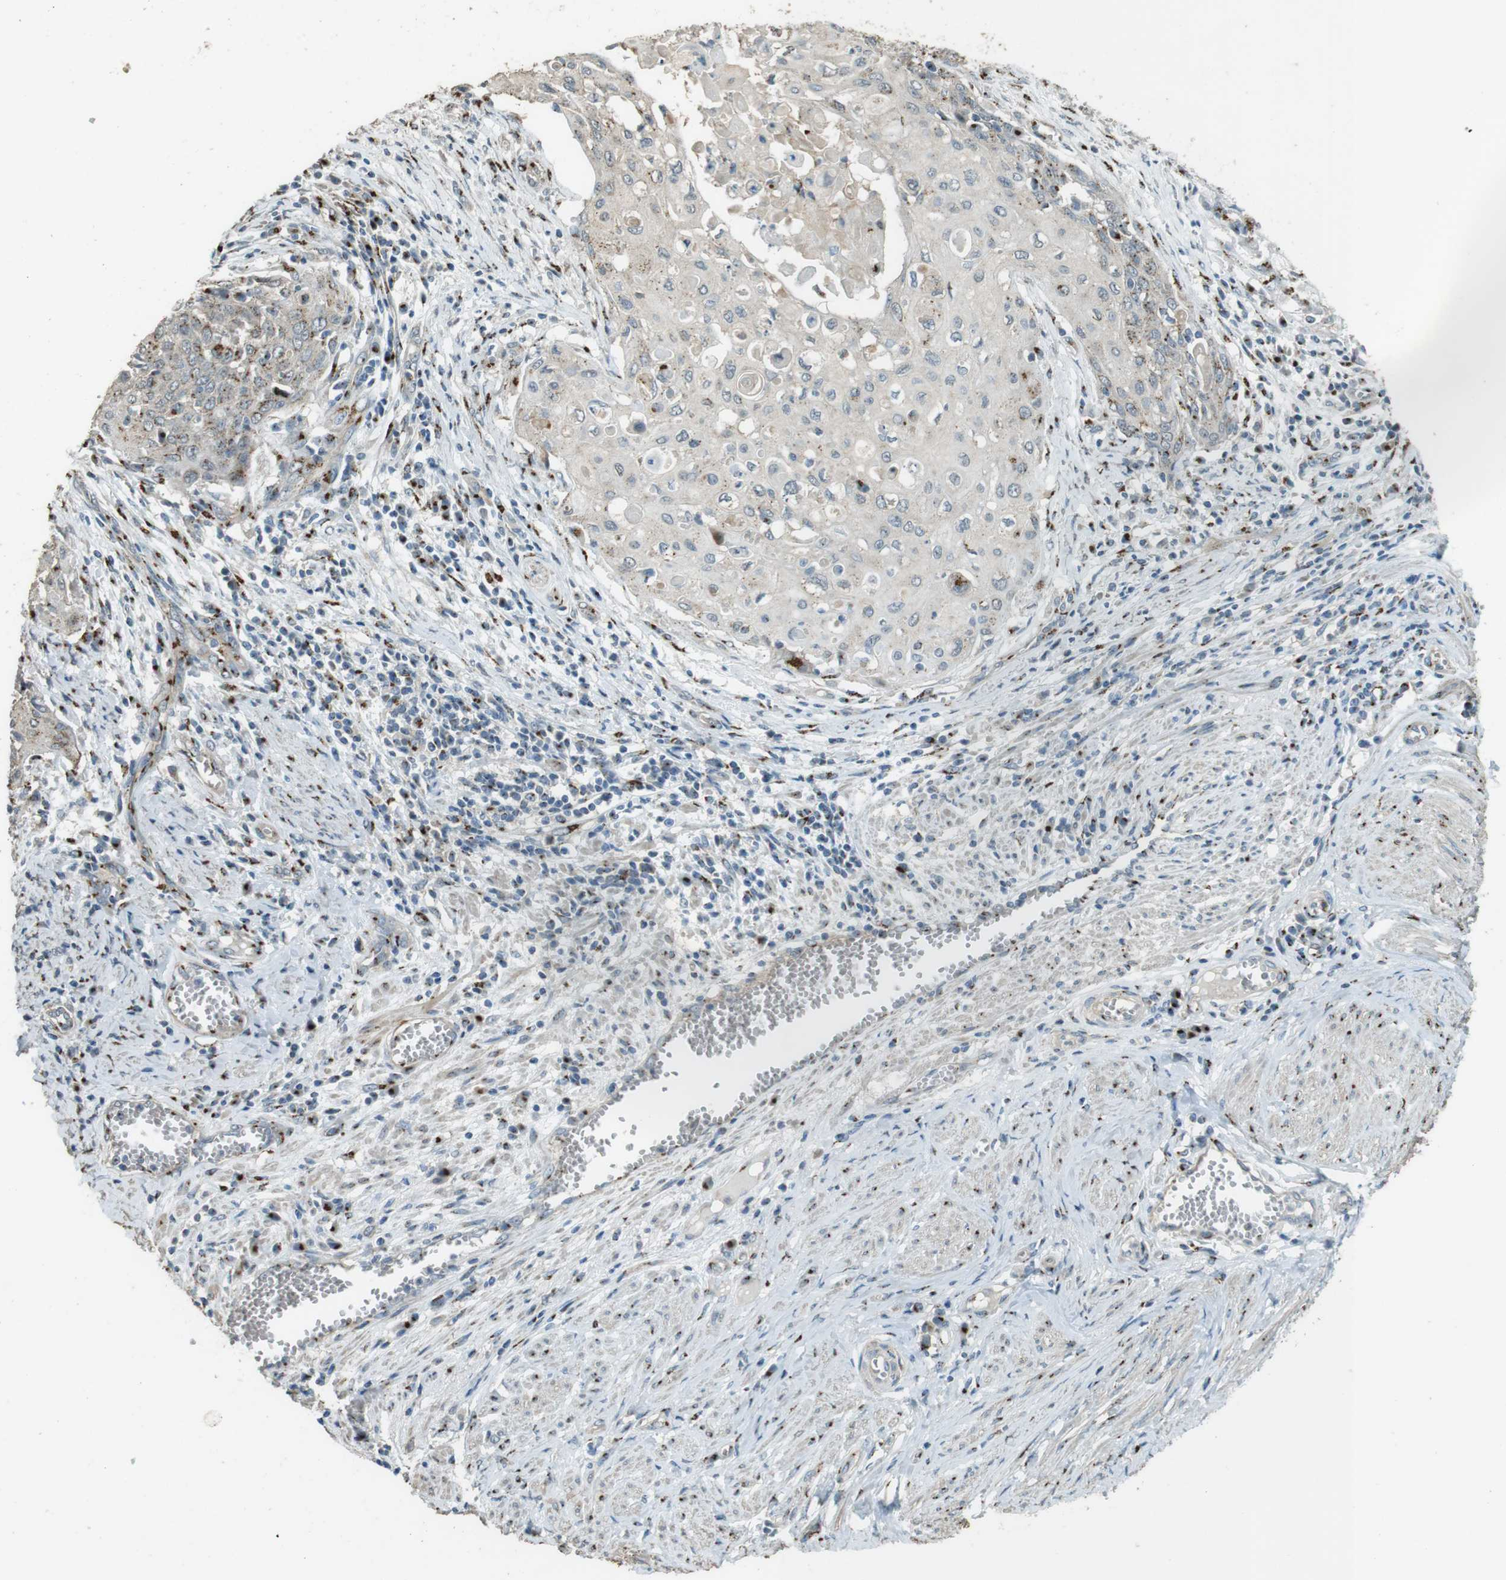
{"staining": {"intensity": "moderate", "quantity": "25%-75%", "location": "cytoplasmic/membranous"}, "tissue": "cervical cancer", "cell_type": "Tumor cells", "image_type": "cancer", "snomed": [{"axis": "morphology", "description": "Squamous cell carcinoma, NOS"}, {"axis": "topography", "description": "Cervix"}], "caption": "Human cervical cancer (squamous cell carcinoma) stained with a brown dye exhibits moderate cytoplasmic/membranous positive staining in about 25%-75% of tumor cells.", "gene": "TMEM115", "patient": {"sex": "female", "age": 39}}